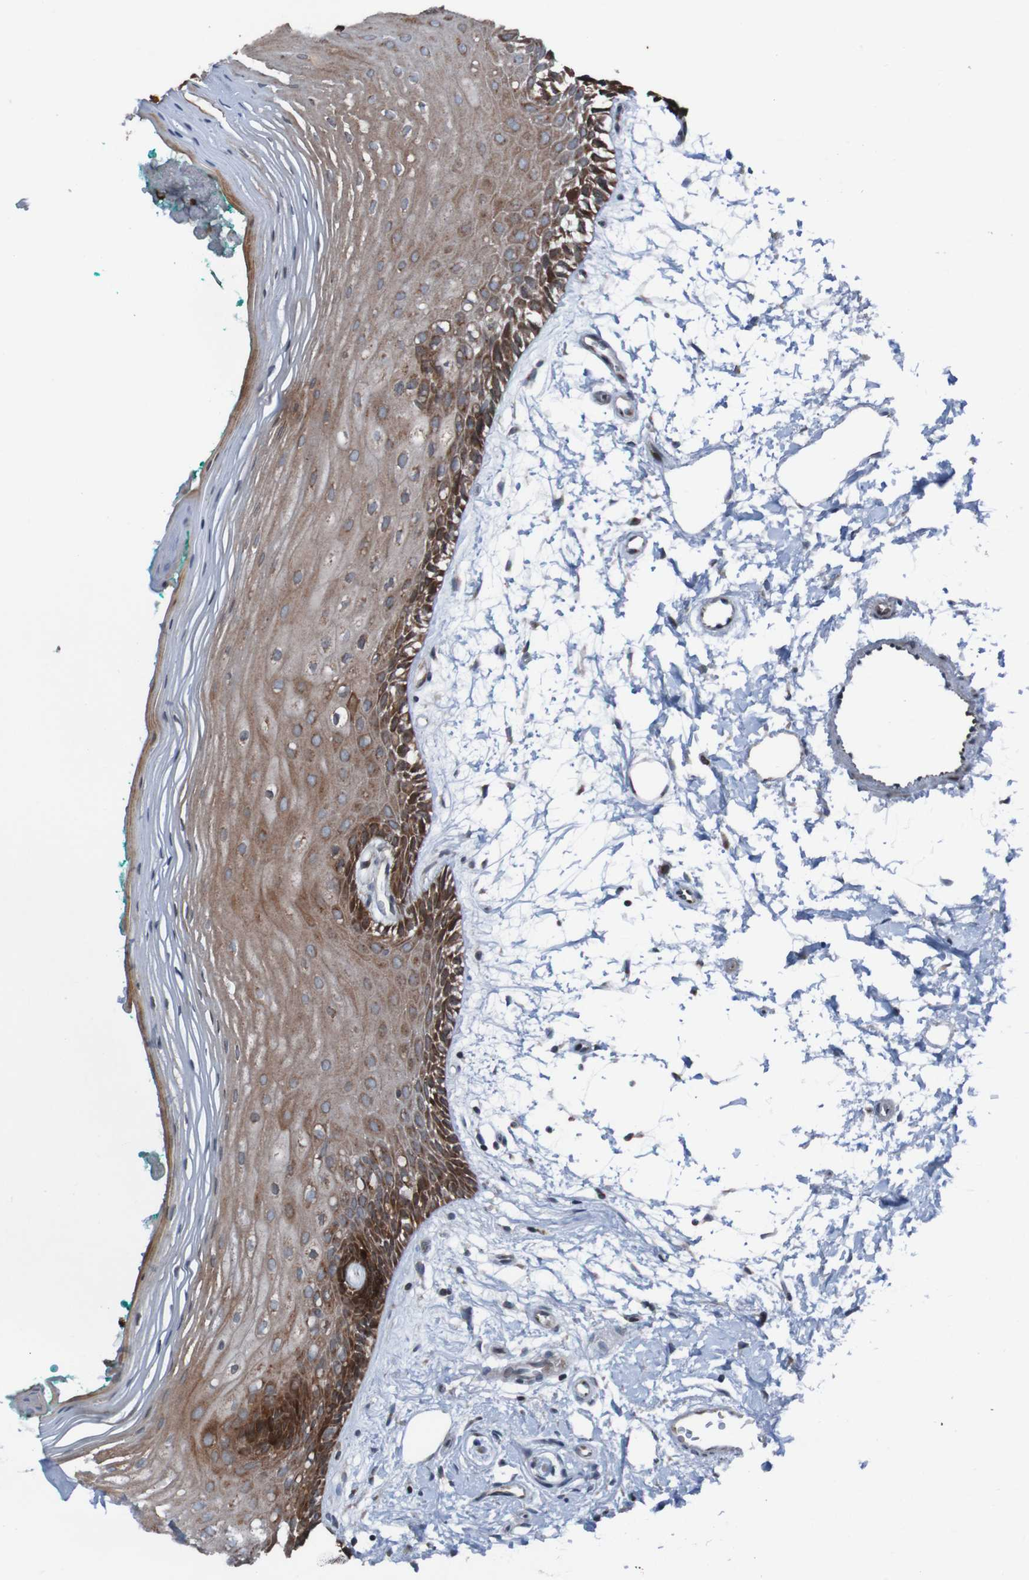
{"staining": {"intensity": "strong", "quantity": ">75%", "location": "cytoplasmic/membranous"}, "tissue": "oral mucosa", "cell_type": "Squamous epithelial cells", "image_type": "normal", "snomed": [{"axis": "morphology", "description": "Normal tissue, NOS"}, {"axis": "topography", "description": "Skeletal muscle"}, {"axis": "topography", "description": "Oral tissue"}, {"axis": "topography", "description": "Peripheral nerve tissue"}], "caption": "A brown stain labels strong cytoplasmic/membranous staining of a protein in squamous epithelial cells of normal human oral mucosa. The staining was performed using DAB (3,3'-diaminobenzidine), with brown indicating positive protein expression. Nuclei are stained blue with hematoxylin.", "gene": "UNG", "patient": {"sex": "female", "age": 84}}